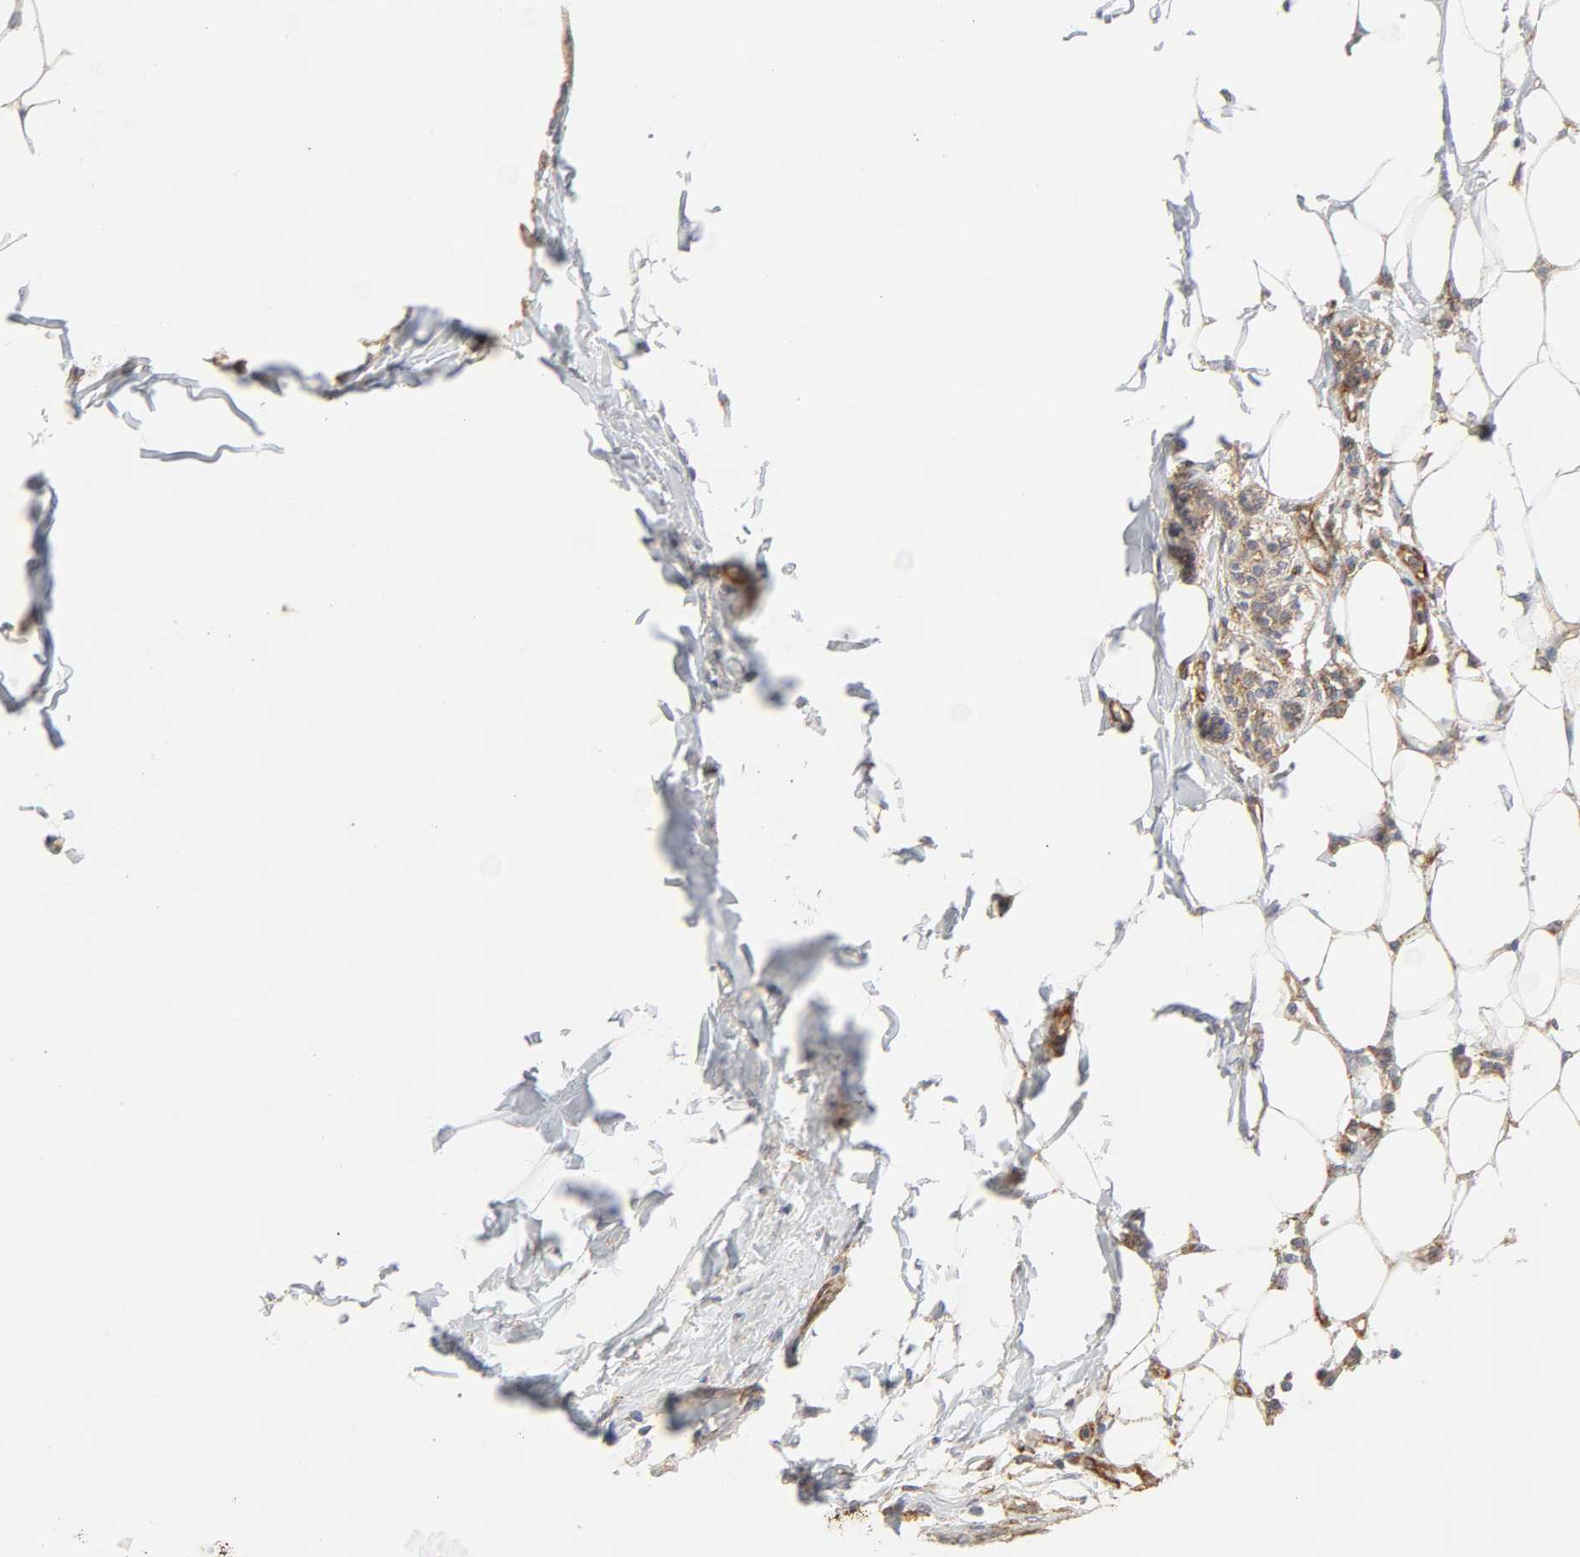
{"staining": {"intensity": "moderate", "quantity": ">75%", "location": "cytoplasmic/membranous"}, "tissue": "breast cancer", "cell_type": "Tumor cells", "image_type": "cancer", "snomed": [{"axis": "morphology", "description": "Duct carcinoma"}, {"axis": "topography", "description": "Breast"}], "caption": "Breast invasive ductal carcinoma stained for a protein (brown) exhibits moderate cytoplasmic/membranous positive positivity in approximately >75% of tumor cells.", "gene": "AP2A1", "patient": {"sex": "female", "age": 40}}